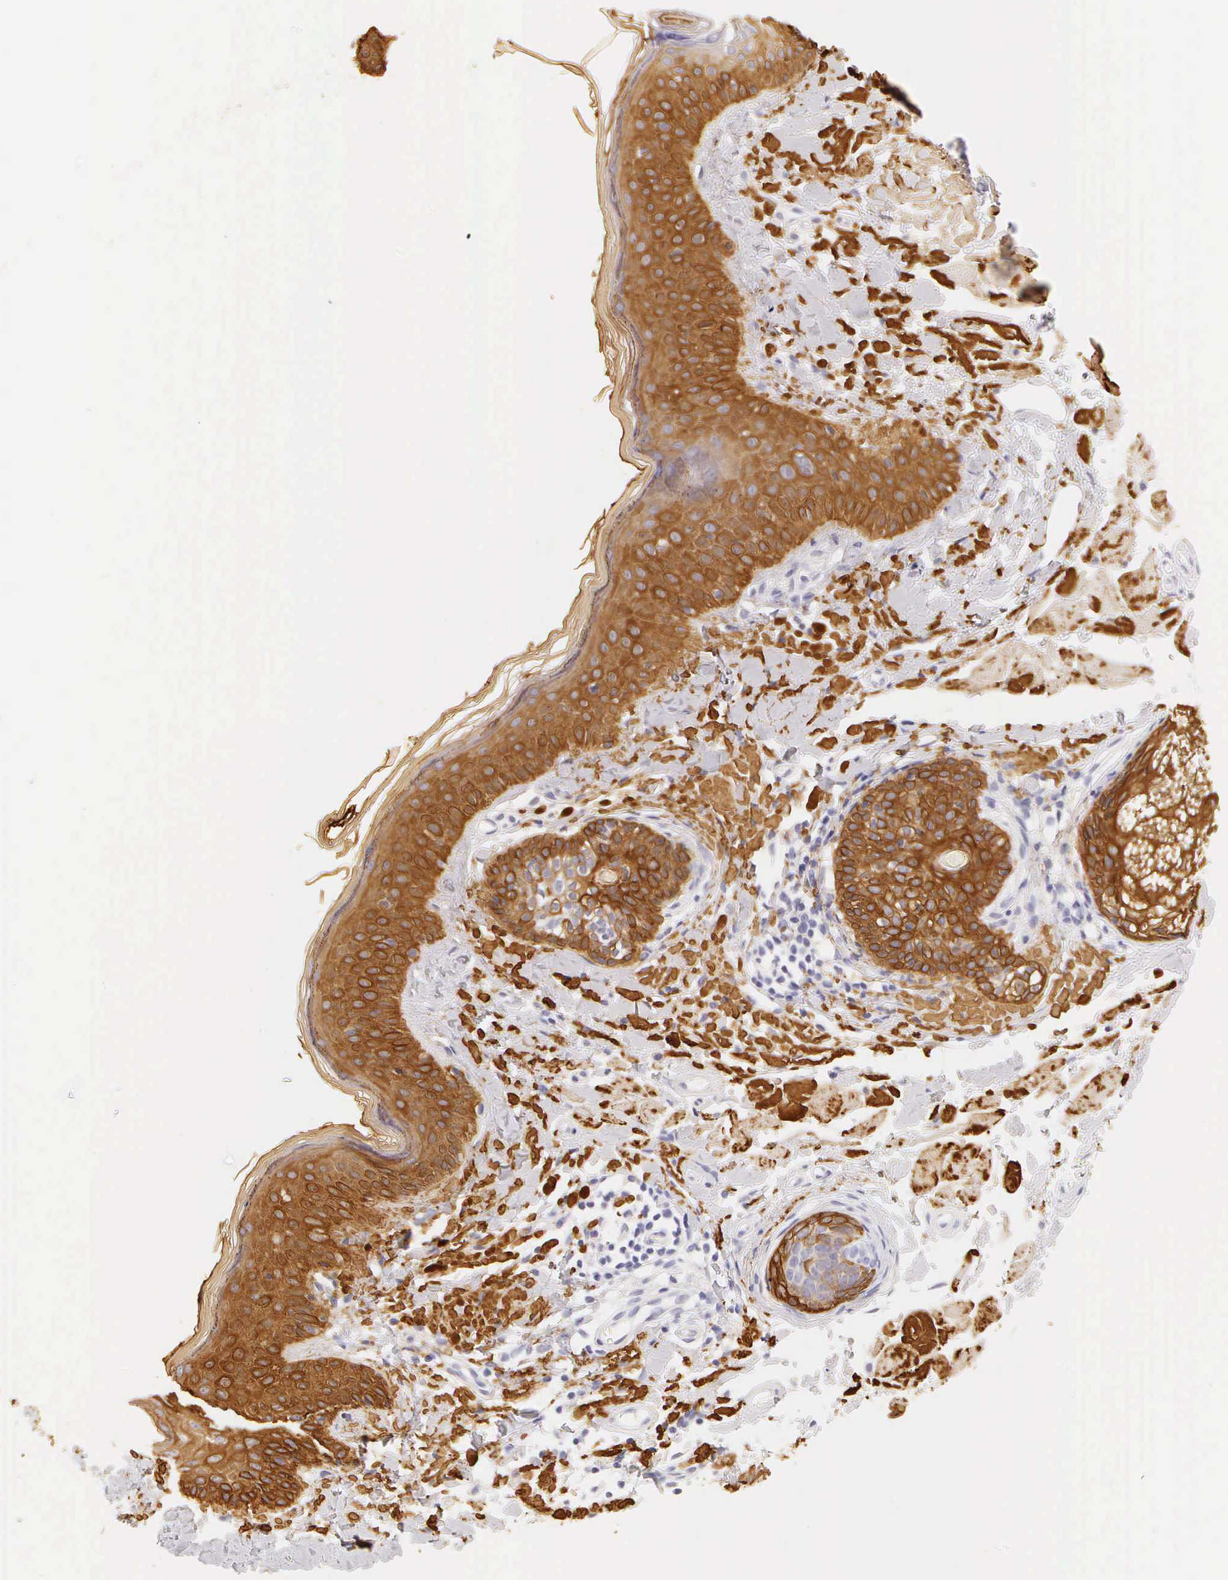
{"staining": {"intensity": "negative", "quantity": "none", "location": "none"}, "tissue": "skin", "cell_type": "Fibroblasts", "image_type": "normal", "snomed": [{"axis": "morphology", "description": "Normal tissue, NOS"}, {"axis": "topography", "description": "Skin"}], "caption": "An image of skin stained for a protein exhibits no brown staining in fibroblasts. (DAB immunohistochemistry visualized using brightfield microscopy, high magnification).", "gene": "KRT17", "patient": {"sex": "male", "age": 86}}